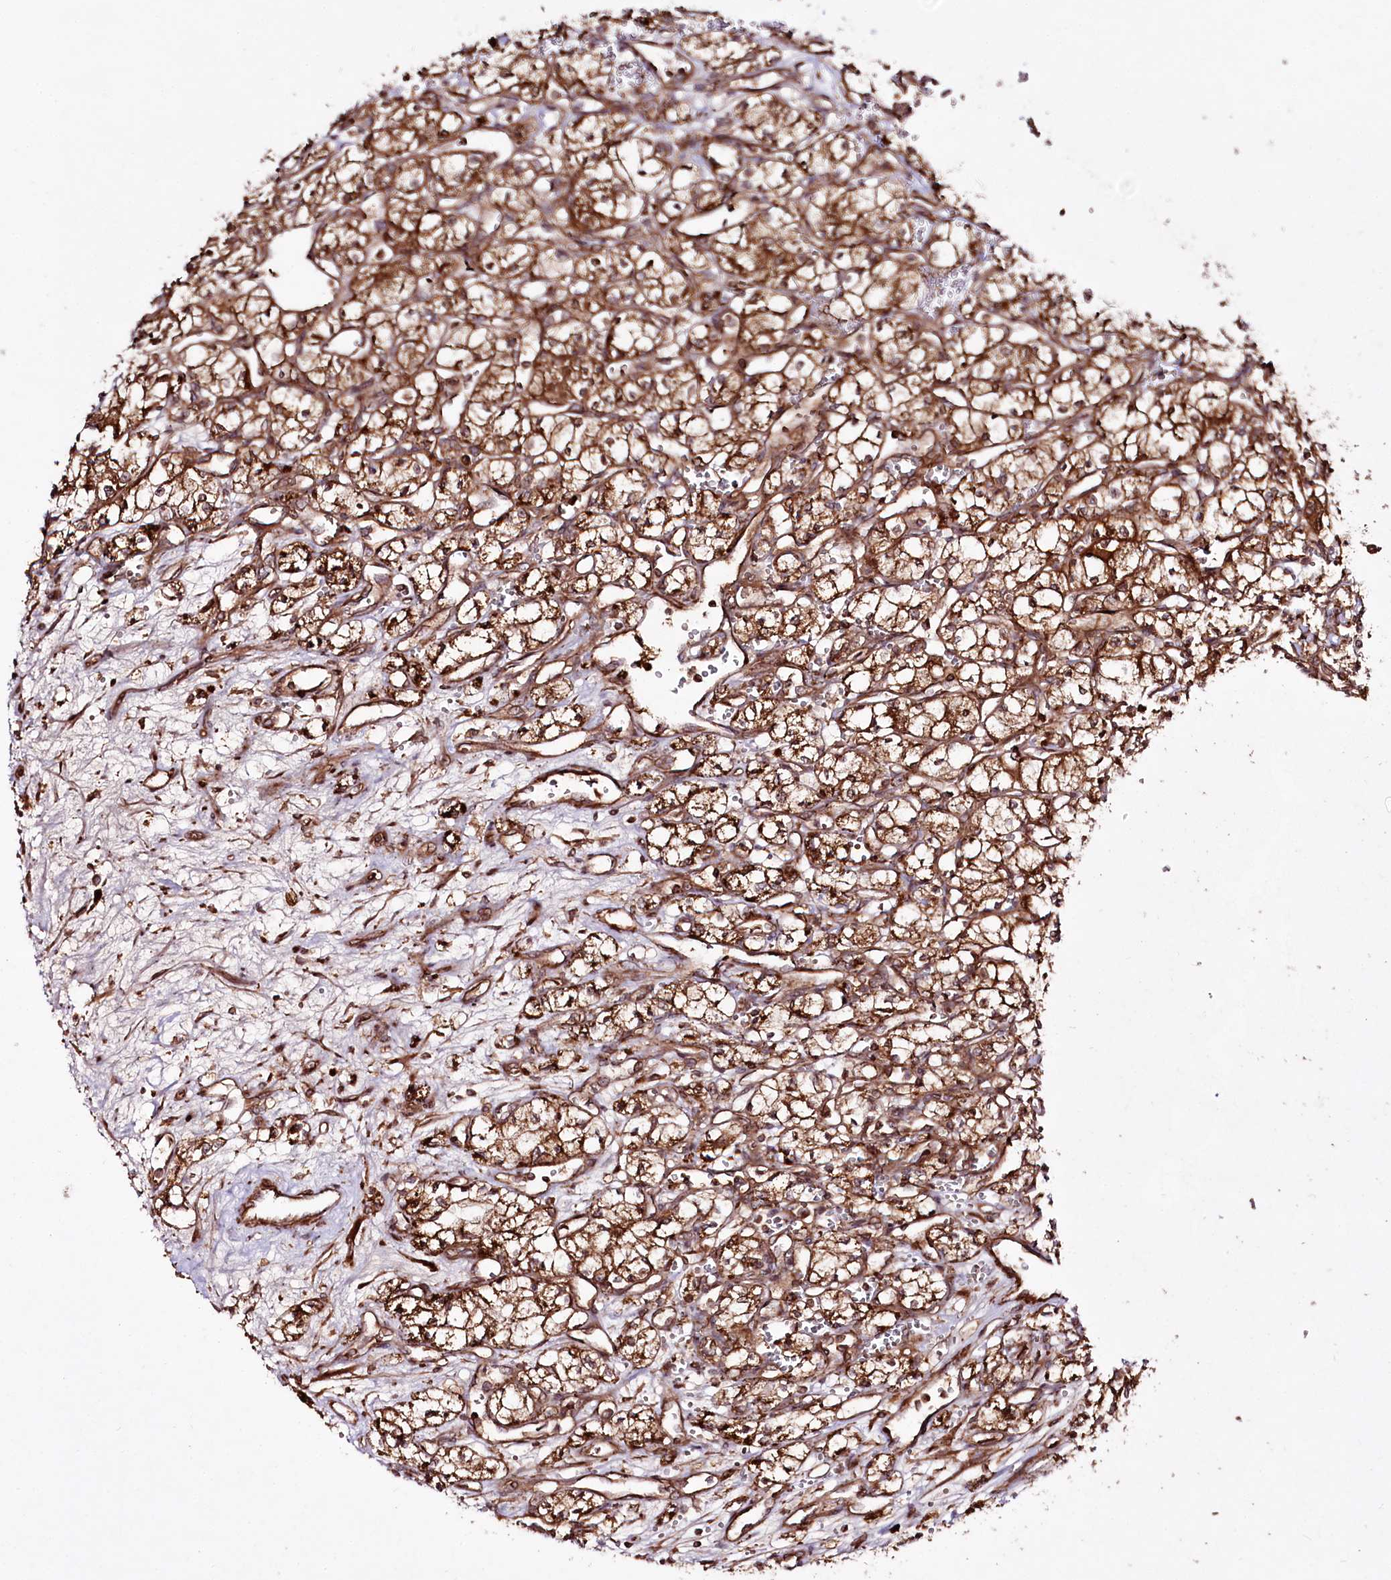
{"staining": {"intensity": "moderate", "quantity": ">75%", "location": "cytoplasmic/membranous"}, "tissue": "renal cancer", "cell_type": "Tumor cells", "image_type": "cancer", "snomed": [{"axis": "morphology", "description": "Adenocarcinoma, NOS"}, {"axis": "topography", "description": "Kidney"}], "caption": "Renal cancer tissue displays moderate cytoplasmic/membranous positivity in about >75% of tumor cells", "gene": "REXO2", "patient": {"sex": "male", "age": 59}}